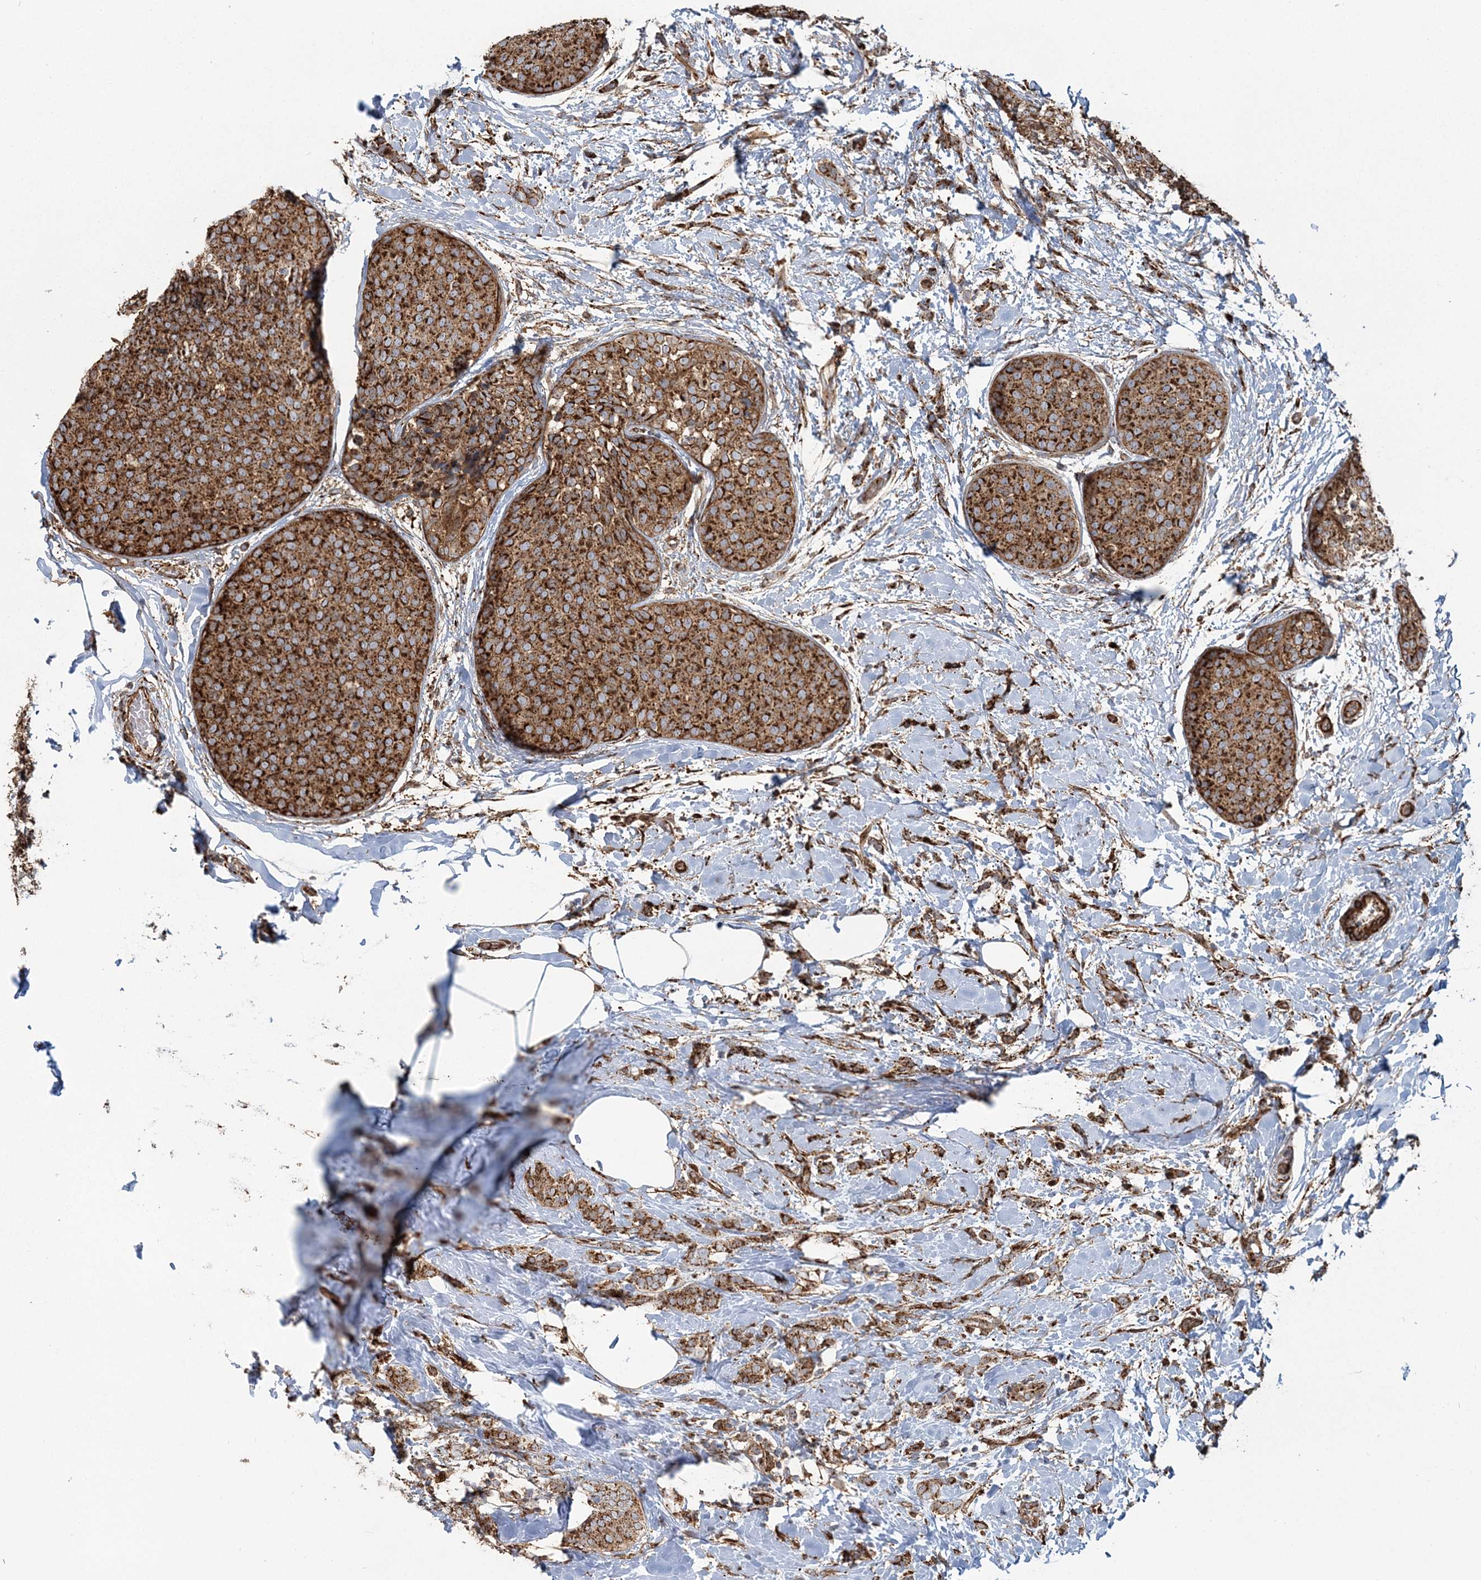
{"staining": {"intensity": "moderate", "quantity": ">75%", "location": "cytoplasmic/membranous"}, "tissue": "breast cancer", "cell_type": "Tumor cells", "image_type": "cancer", "snomed": [{"axis": "morphology", "description": "Lobular carcinoma, in situ"}, {"axis": "morphology", "description": "Lobular carcinoma"}, {"axis": "topography", "description": "Breast"}], "caption": "Tumor cells reveal medium levels of moderate cytoplasmic/membranous positivity in approximately >75% of cells in human breast cancer (lobular carcinoma in situ).", "gene": "TRAF3IP2", "patient": {"sex": "female", "age": 41}}